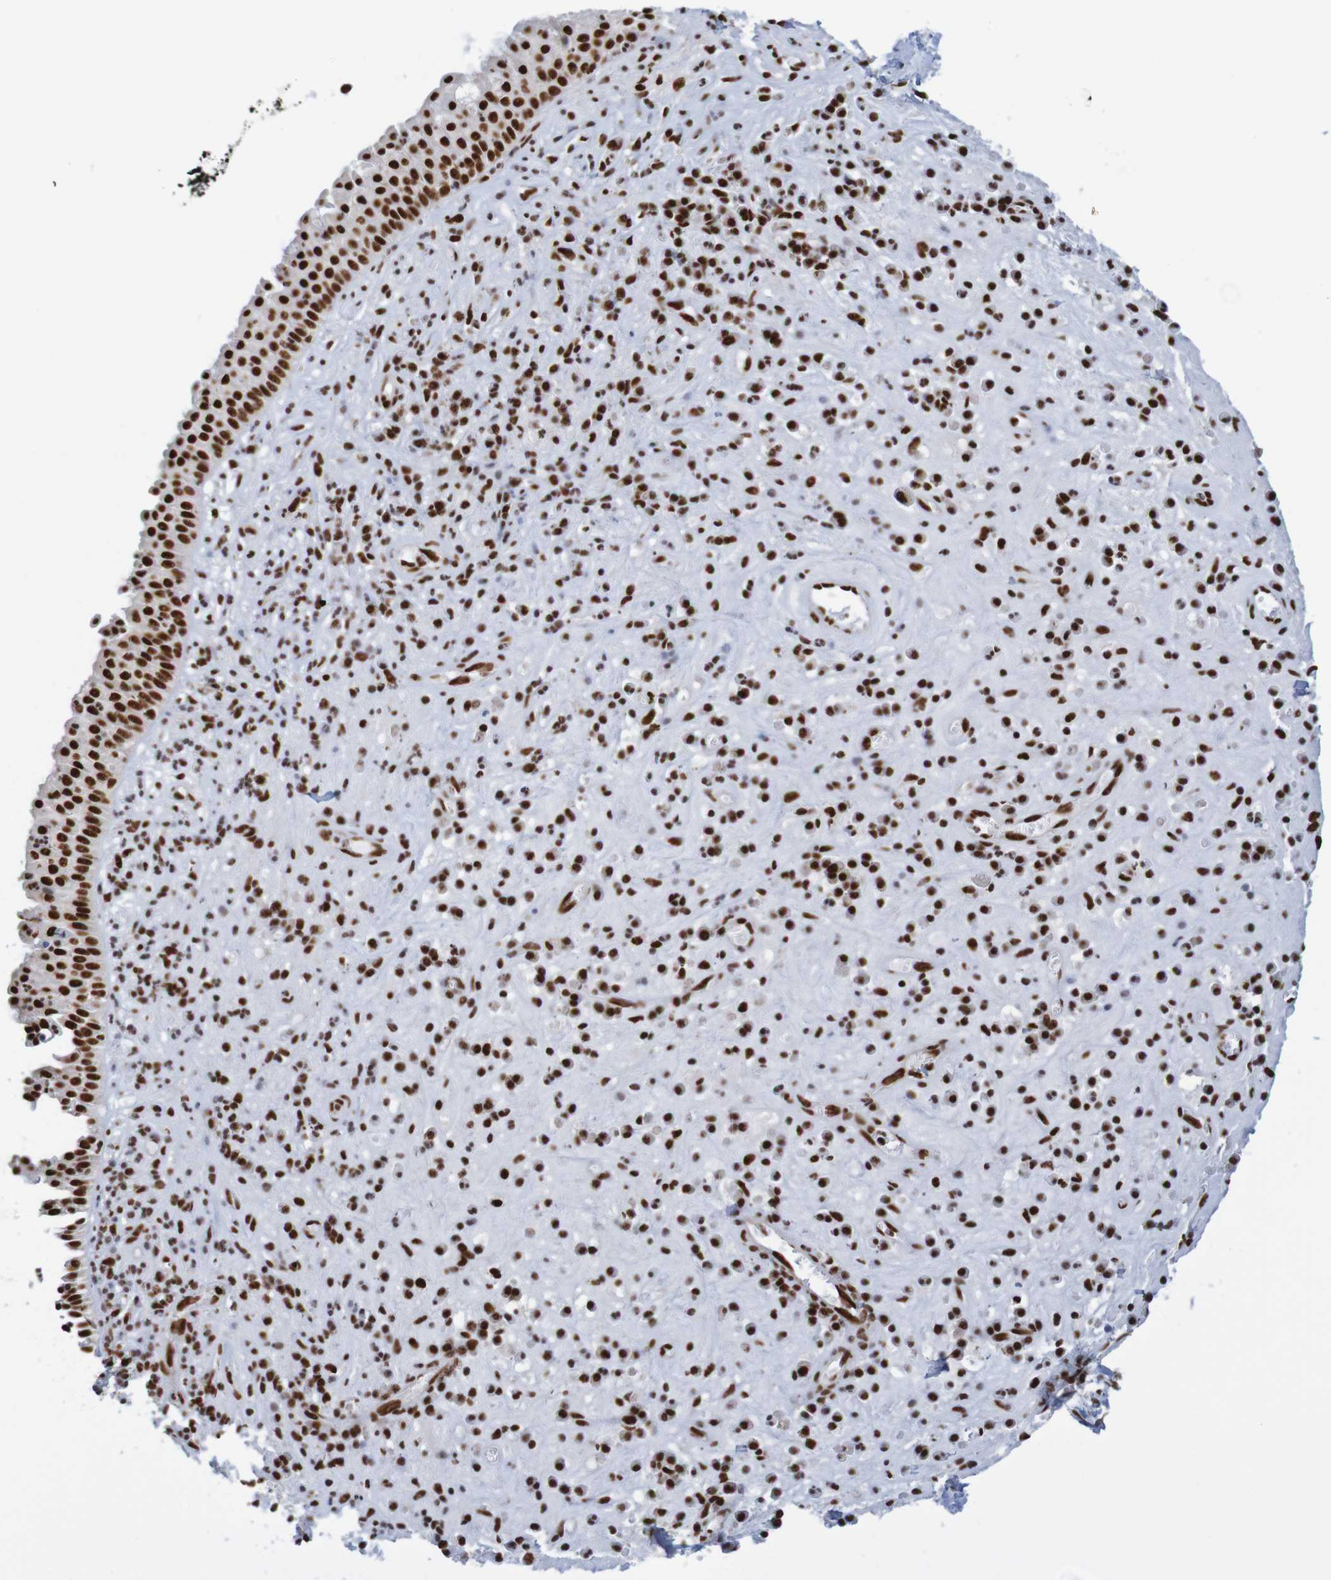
{"staining": {"intensity": "strong", "quantity": ">75%", "location": "nuclear"}, "tissue": "nasopharynx", "cell_type": "Respiratory epithelial cells", "image_type": "normal", "snomed": [{"axis": "morphology", "description": "Normal tissue, NOS"}, {"axis": "topography", "description": "Nasopharynx"}], "caption": "Immunohistochemistry of normal human nasopharynx exhibits high levels of strong nuclear positivity in about >75% of respiratory epithelial cells.", "gene": "THRAP3", "patient": {"sex": "female", "age": 51}}